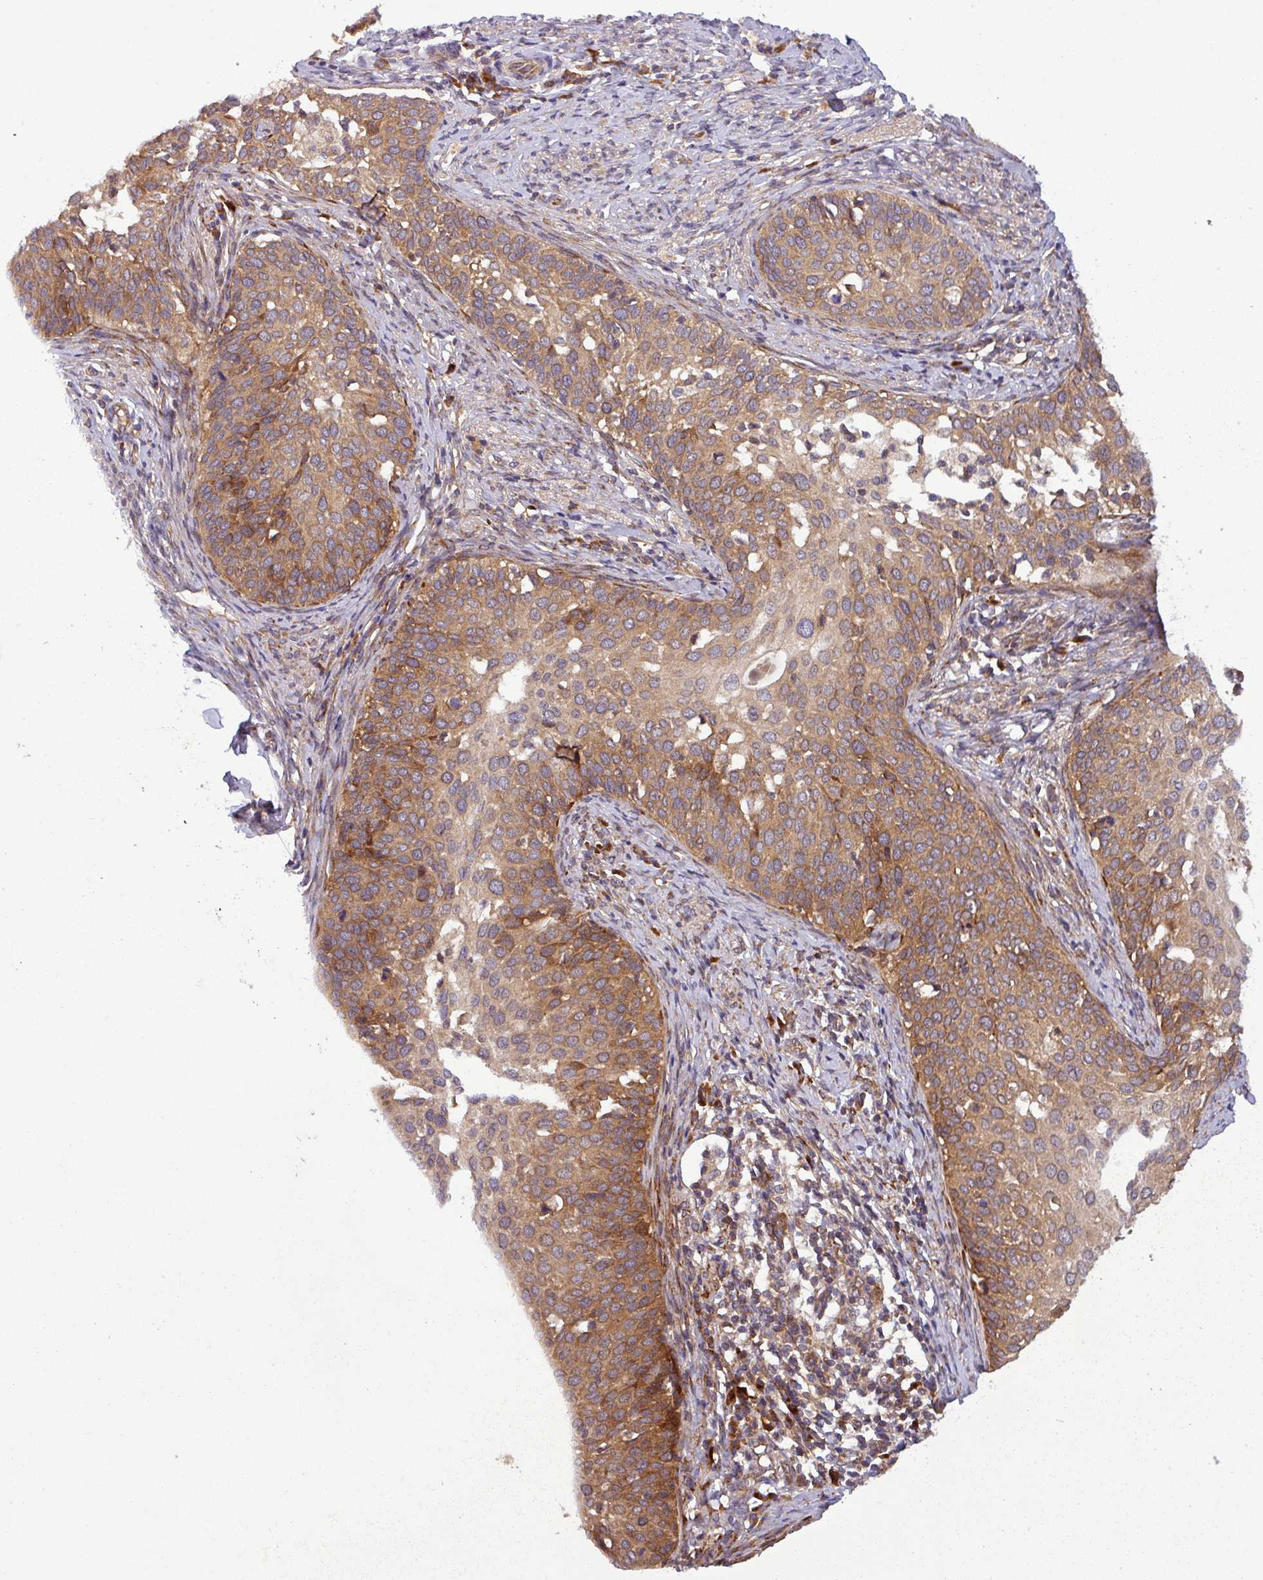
{"staining": {"intensity": "moderate", "quantity": ">75%", "location": "cytoplasmic/membranous"}, "tissue": "cervical cancer", "cell_type": "Tumor cells", "image_type": "cancer", "snomed": [{"axis": "morphology", "description": "Squamous cell carcinoma, NOS"}, {"axis": "topography", "description": "Cervix"}], "caption": "This image displays immunohistochemistry (IHC) staining of cervical squamous cell carcinoma, with medium moderate cytoplasmic/membranous staining in about >75% of tumor cells.", "gene": "ART1", "patient": {"sex": "female", "age": 44}}